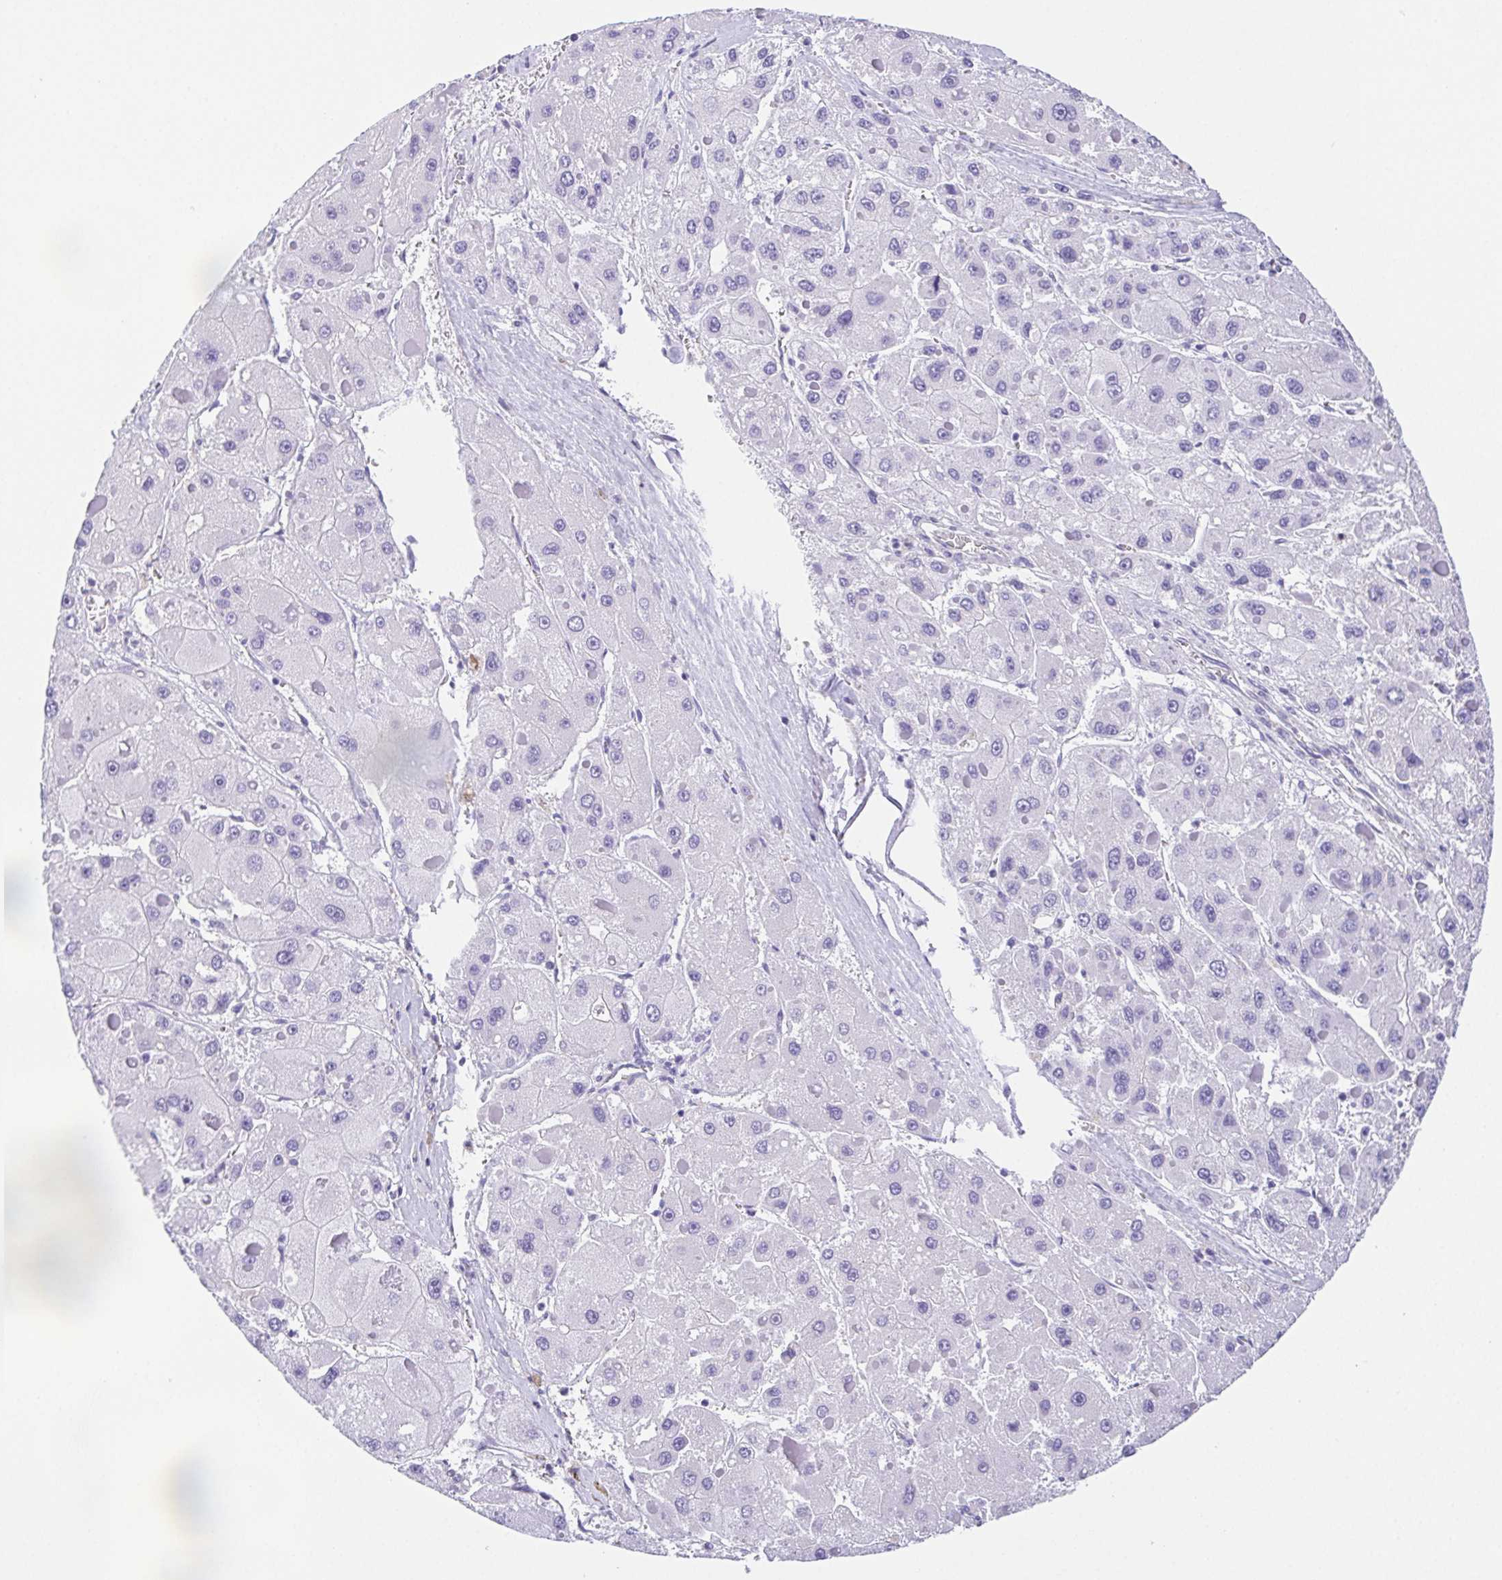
{"staining": {"intensity": "negative", "quantity": "none", "location": "none"}, "tissue": "liver cancer", "cell_type": "Tumor cells", "image_type": "cancer", "snomed": [{"axis": "morphology", "description": "Carcinoma, Hepatocellular, NOS"}, {"axis": "topography", "description": "Liver"}], "caption": "The photomicrograph displays no significant positivity in tumor cells of liver cancer (hepatocellular carcinoma). (Immunohistochemistry, brightfield microscopy, high magnification).", "gene": "MYL6", "patient": {"sex": "female", "age": 73}}